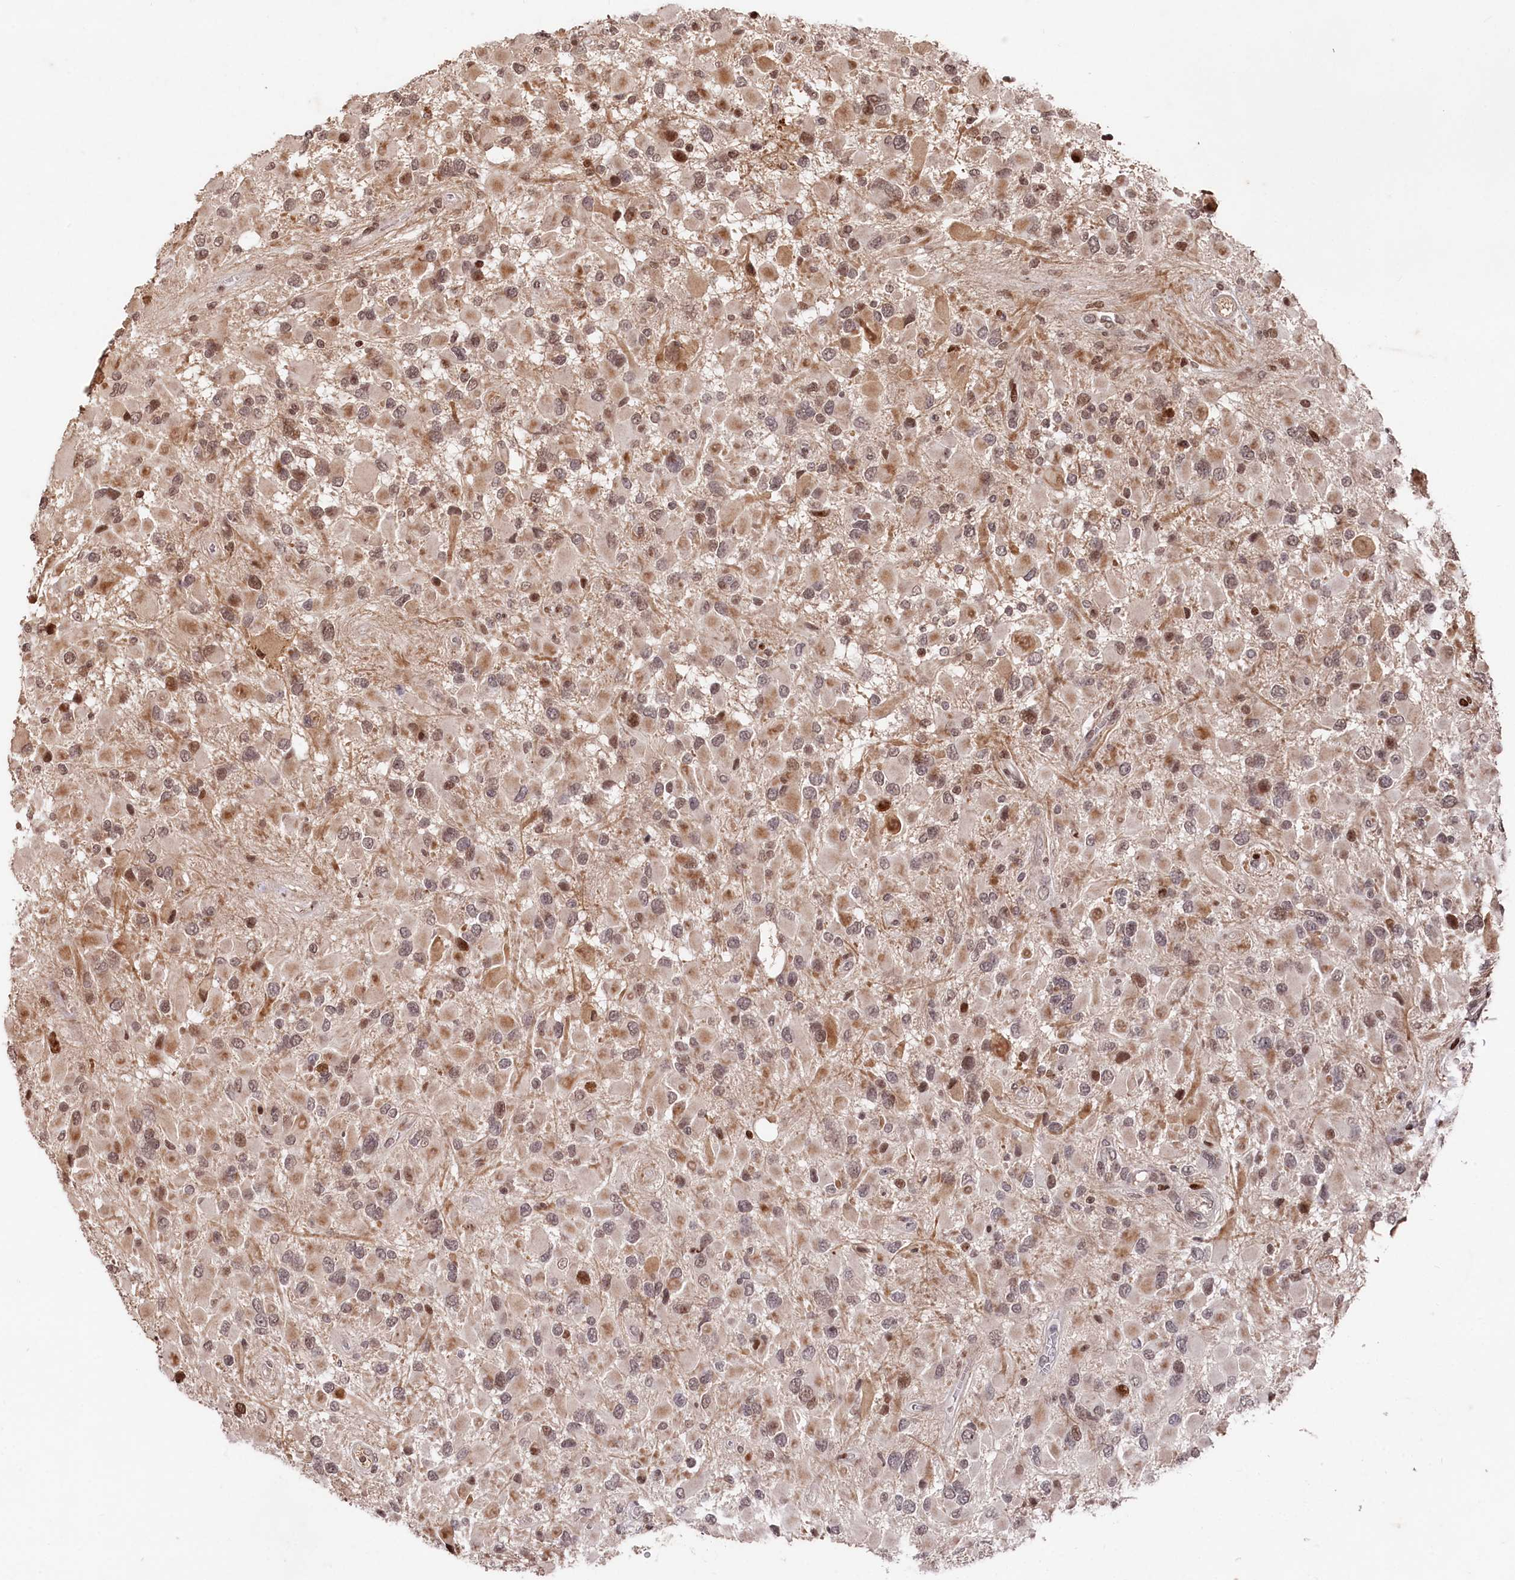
{"staining": {"intensity": "moderate", "quantity": "25%-75%", "location": "cytoplasmic/membranous,nuclear"}, "tissue": "glioma", "cell_type": "Tumor cells", "image_type": "cancer", "snomed": [{"axis": "morphology", "description": "Glioma, malignant, High grade"}, {"axis": "topography", "description": "Brain"}], "caption": "Protein staining of glioma tissue exhibits moderate cytoplasmic/membranous and nuclear positivity in approximately 25%-75% of tumor cells.", "gene": "MCF2L2", "patient": {"sex": "male", "age": 53}}